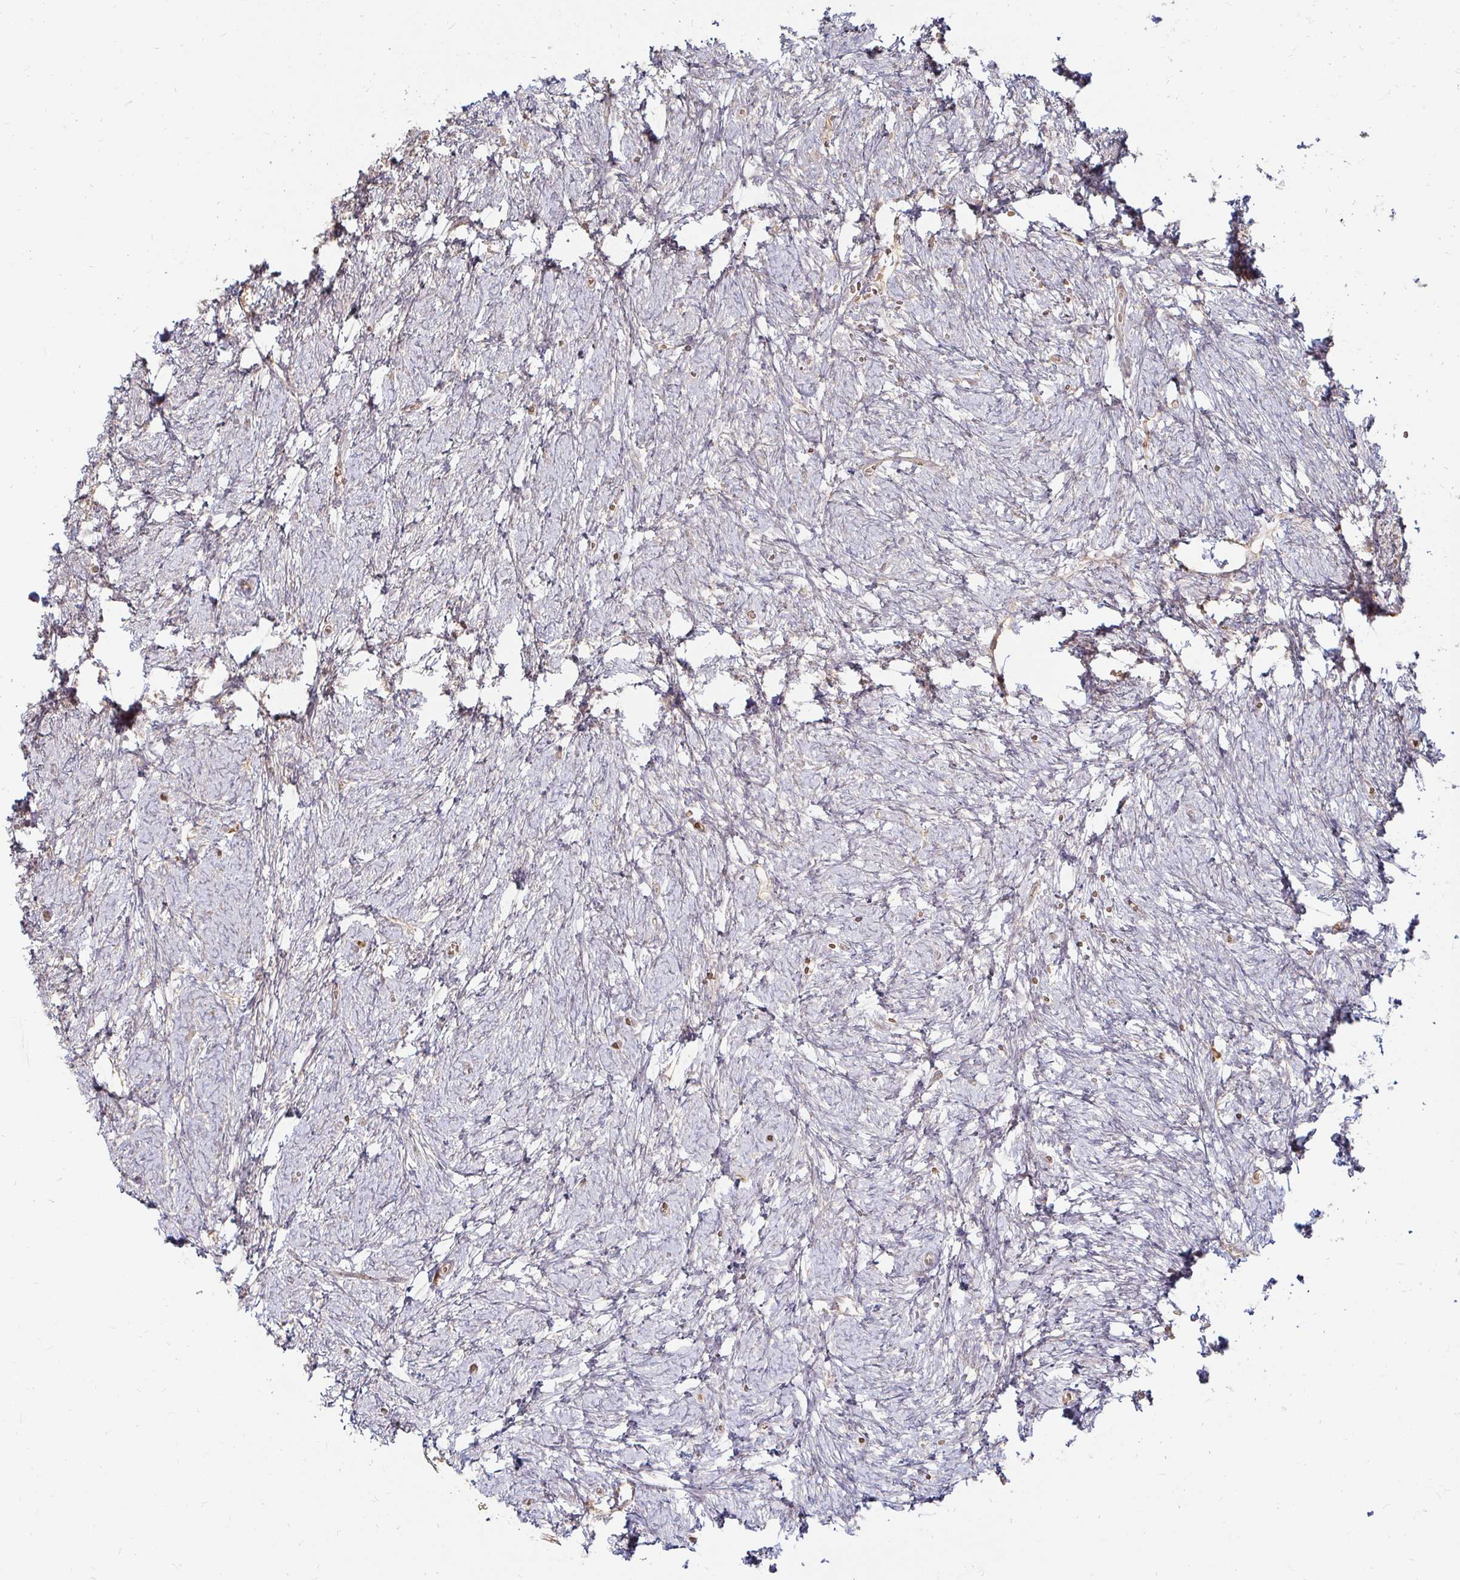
{"staining": {"intensity": "negative", "quantity": "none", "location": "none"}, "tissue": "ovary", "cell_type": "Ovarian stroma cells", "image_type": "normal", "snomed": [{"axis": "morphology", "description": "Normal tissue, NOS"}, {"axis": "topography", "description": "Ovary"}], "caption": "Immunohistochemistry of normal human ovary reveals no staining in ovarian stroma cells. (Stains: DAB (3,3'-diaminobenzidine) immunohistochemistry (IHC) with hematoxylin counter stain, Microscopy: brightfield microscopy at high magnification).", "gene": "CAST", "patient": {"sex": "female", "age": 41}}